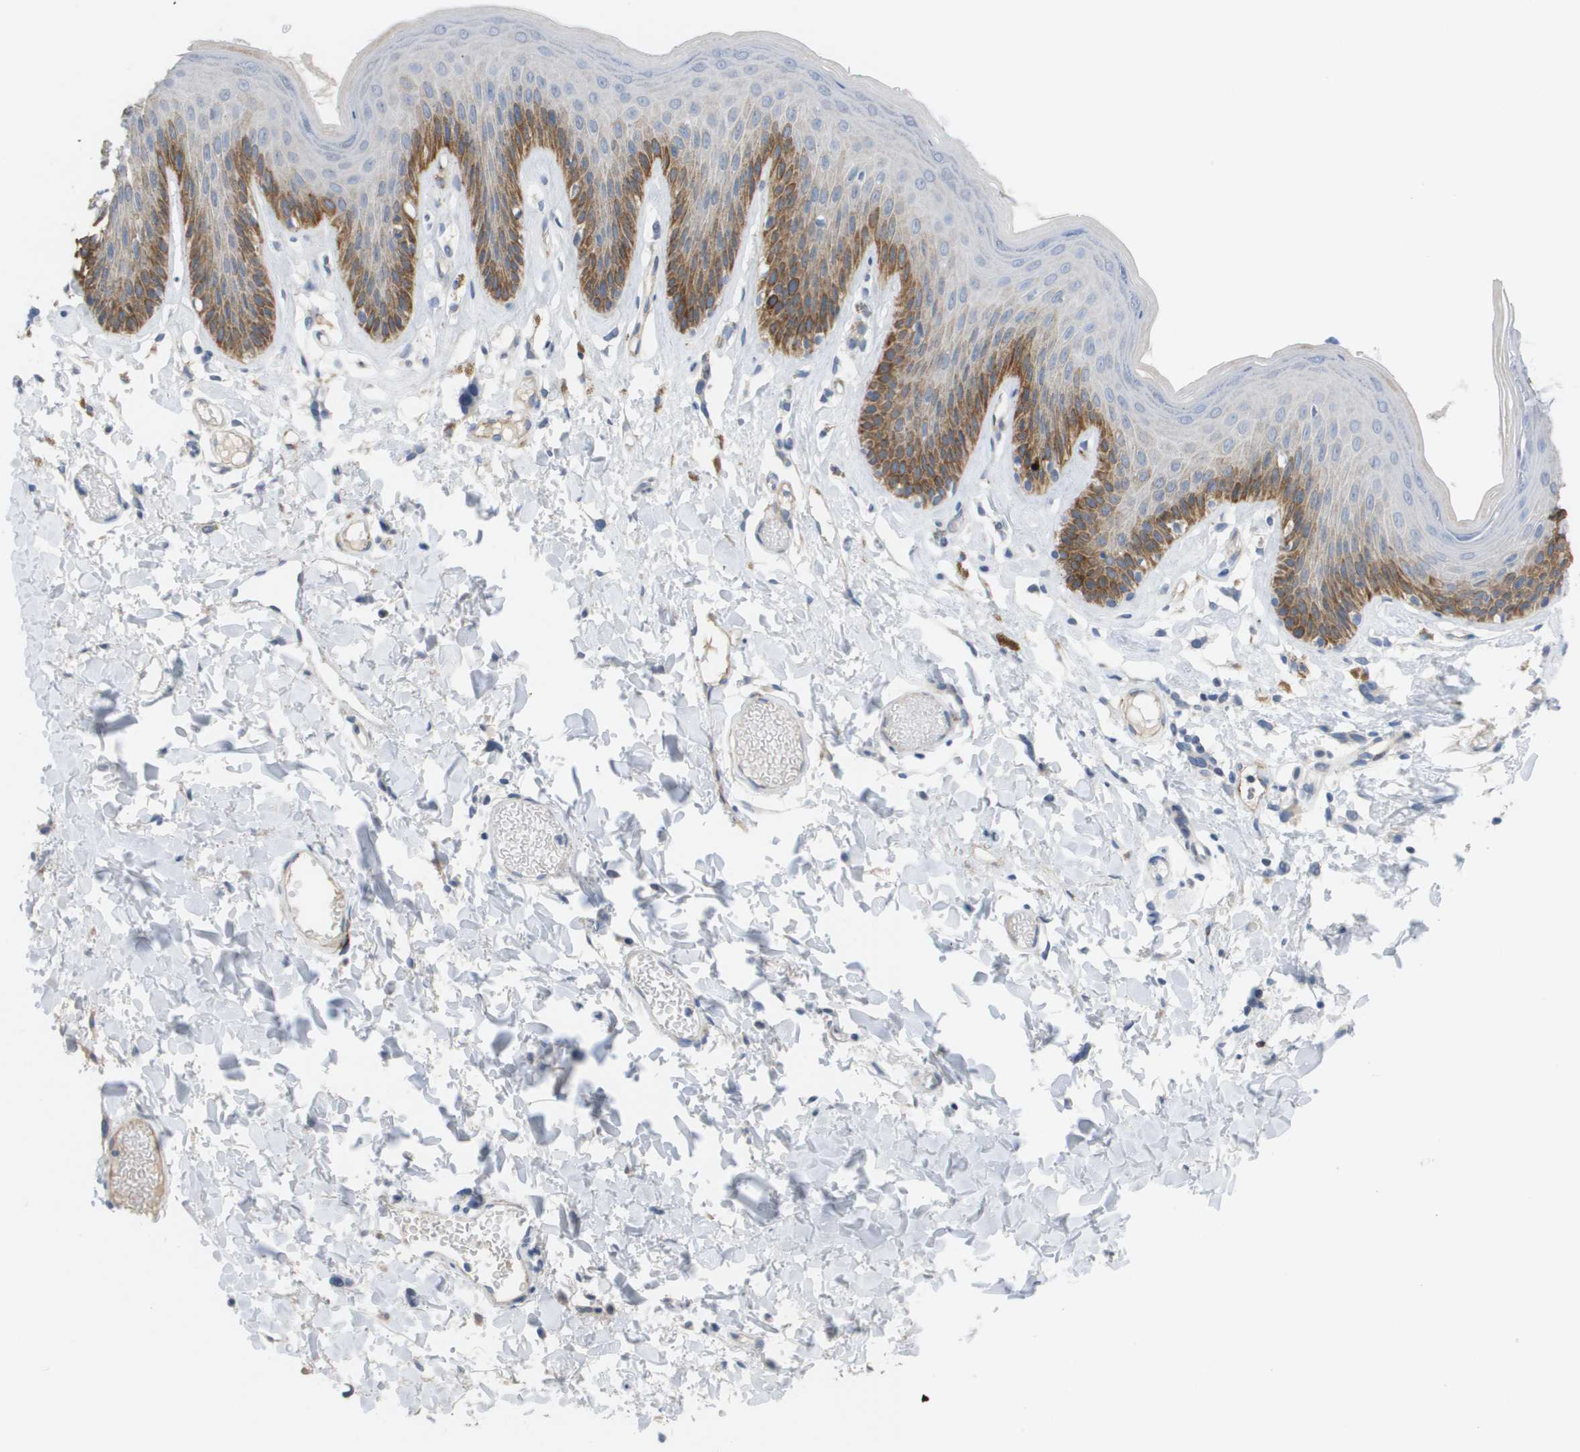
{"staining": {"intensity": "moderate", "quantity": "<25%", "location": "cytoplasmic/membranous"}, "tissue": "skin", "cell_type": "Epidermal cells", "image_type": "normal", "snomed": [{"axis": "morphology", "description": "Normal tissue, NOS"}, {"axis": "topography", "description": "Vulva"}], "caption": "A brown stain highlights moderate cytoplasmic/membranous expression of a protein in epidermal cells of unremarkable human skin. The staining was performed using DAB to visualize the protein expression in brown, while the nuclei were stained in blue with hematoxylin (Magnification: 20x).", "gene": "ANGPT2", "patient": {"sex": "female", "age": 73}}